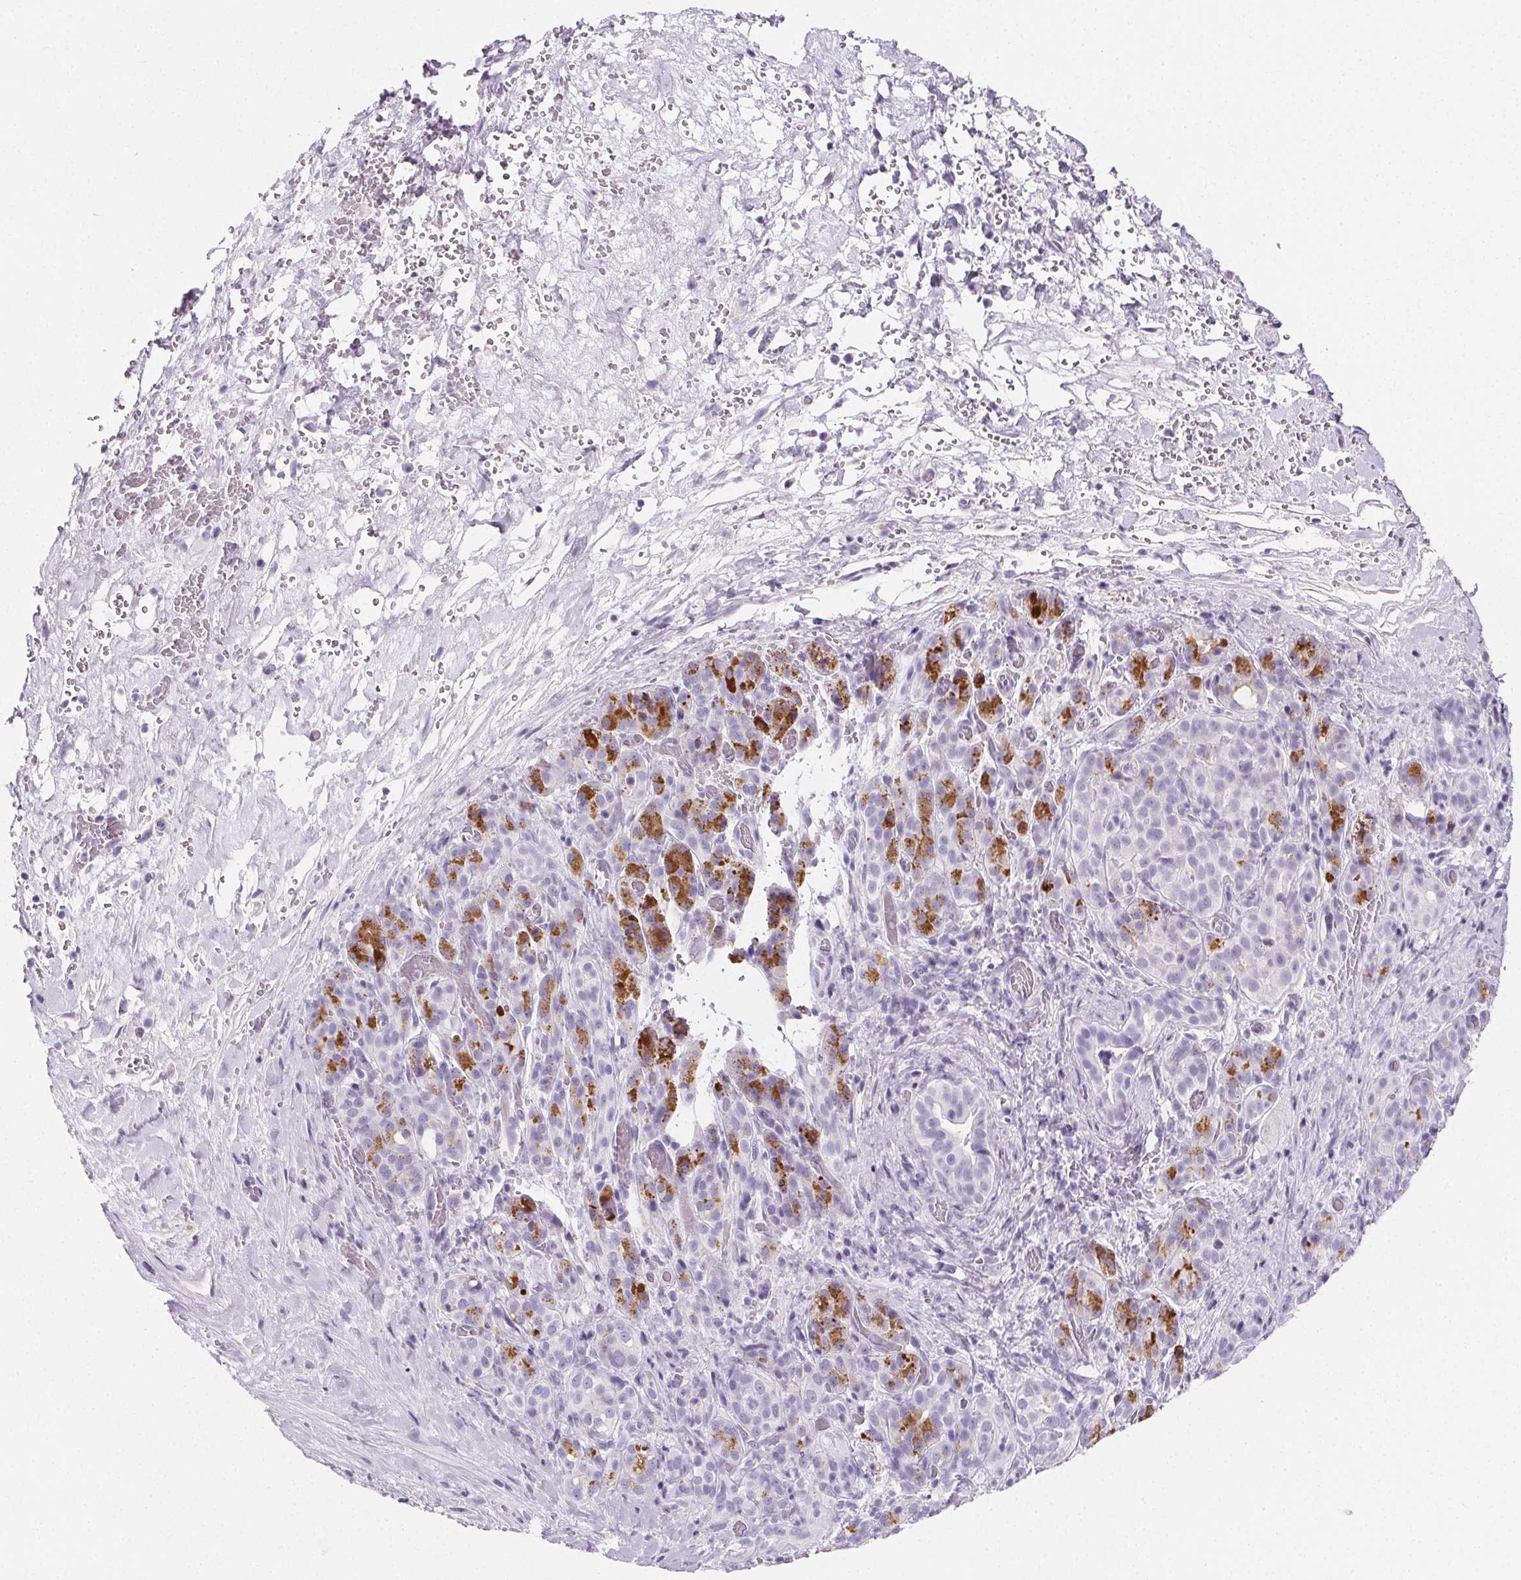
{"staining": {"intensity": "strong", "quantity": "<25%", "location": "cytoplasmic/membranous"}, "tissue": "pancreatic cancer", "cell_type": "Tumor cells", "image_type": "cancer", "snomed": [{"axis": "morphology", "description": "Adenocarcinoma, NOS"}, {"axis": "topography", "description": "Pancreas"}], "caption": "Protein staining demonstrates strong cytoplasmic/membranous expression in about <25% of tumor cells in pancreatic cancer.", "gene": "PRSS3", "patient": {"sex": "male", "age": 44}}